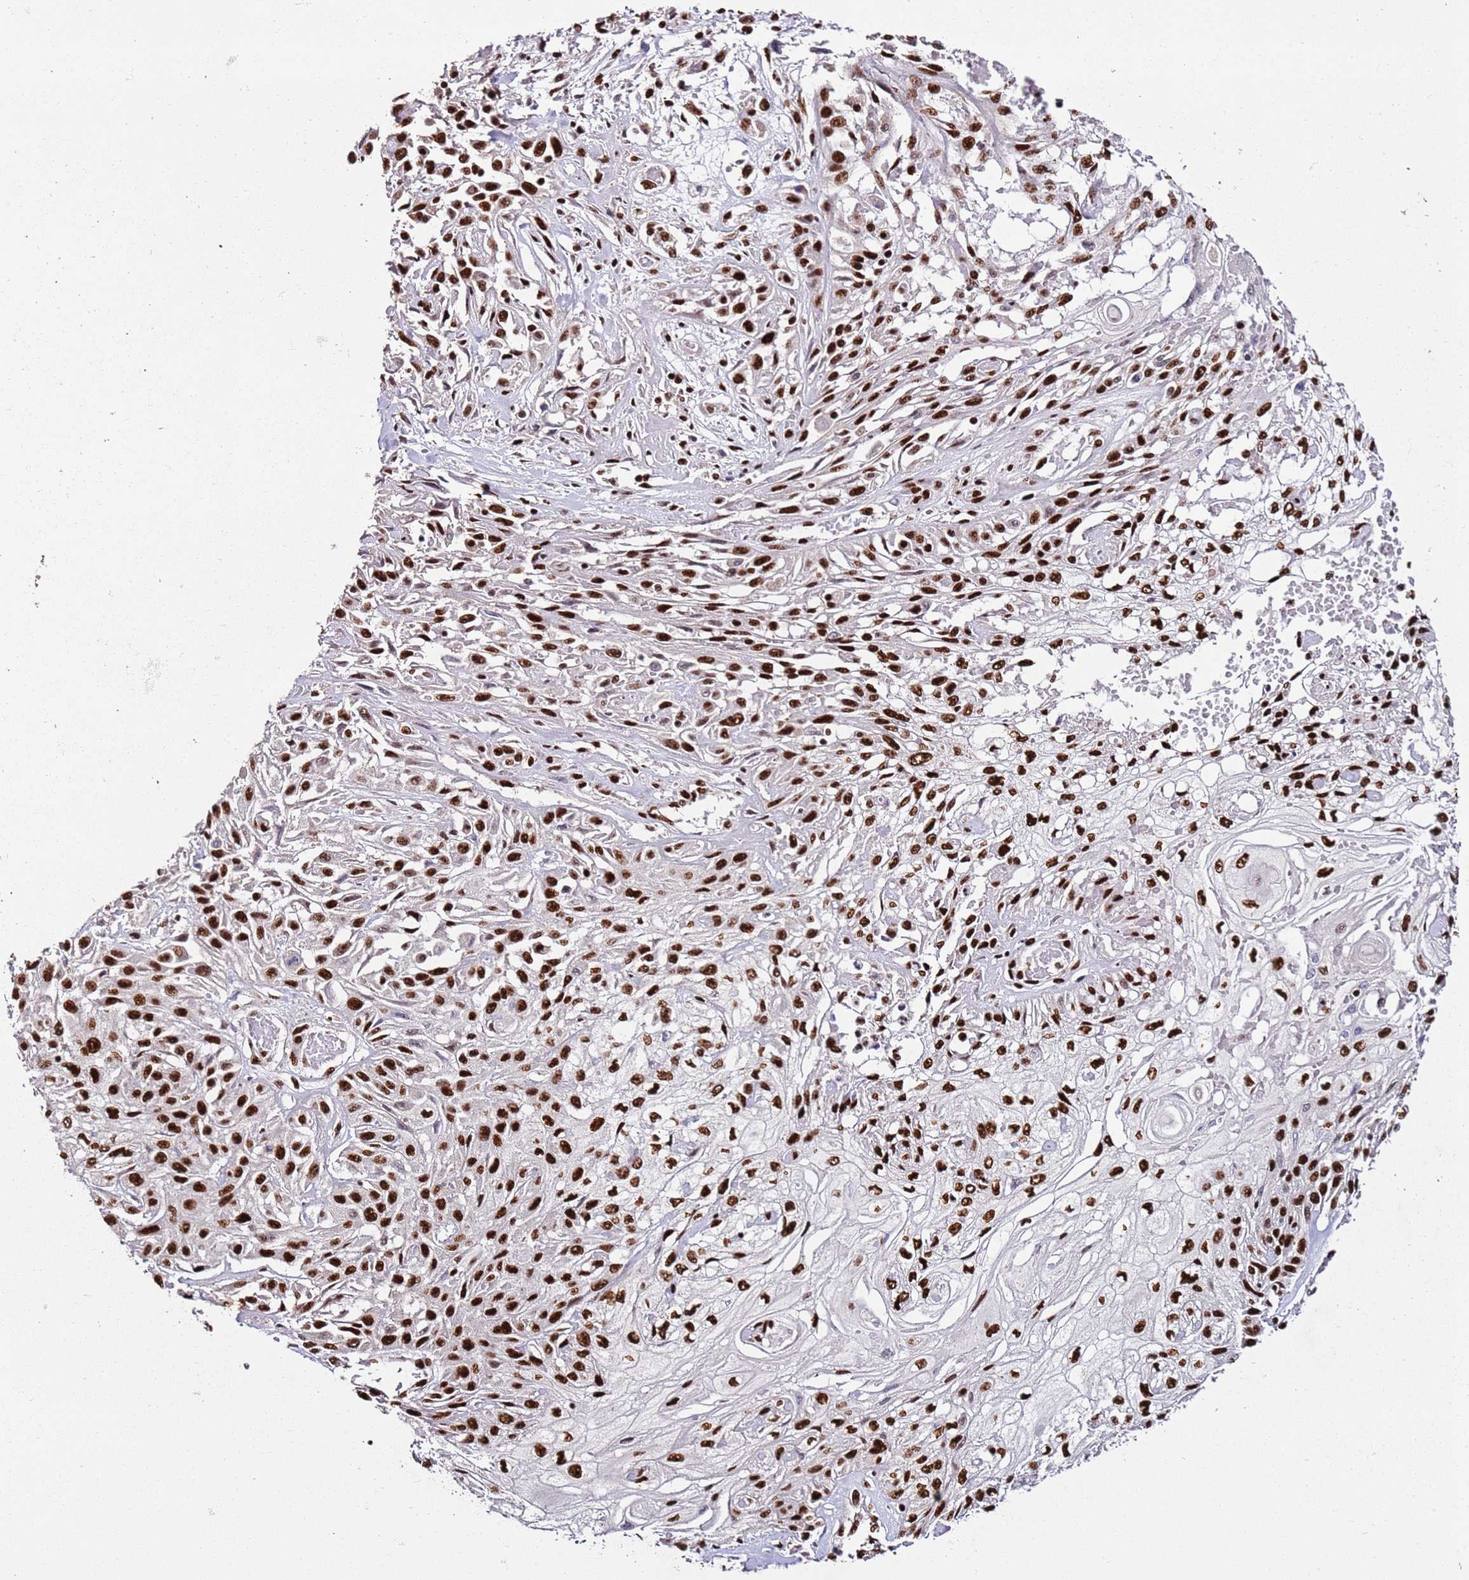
{"staining": {"intensity": "strong", "quantity": ">75%", "location": "nuclear"}, "tissue": "skin cancer", "cell_type": "Tumor cells", "image_type": "cancer", "snomed": [{"axis": "morphology", "description": "Squamous cell carcinoma, NOS"}, {"axis": "morphology", "description": "Squamous cell carcinoma, metastatic, NOS"}, {"axis": "topography", "description": "Skin"}, {"axis": "topography", "description": "Lymph node"}], "caption": "There is high levels of strong nuclear expression in tumor cells of metastatic squamous cell carcinoma (skin), as demonstrated by immunohistochemical staining (brown color).", "gene": "C6orf226", "patient": {"sex": "male", "age": 75}}